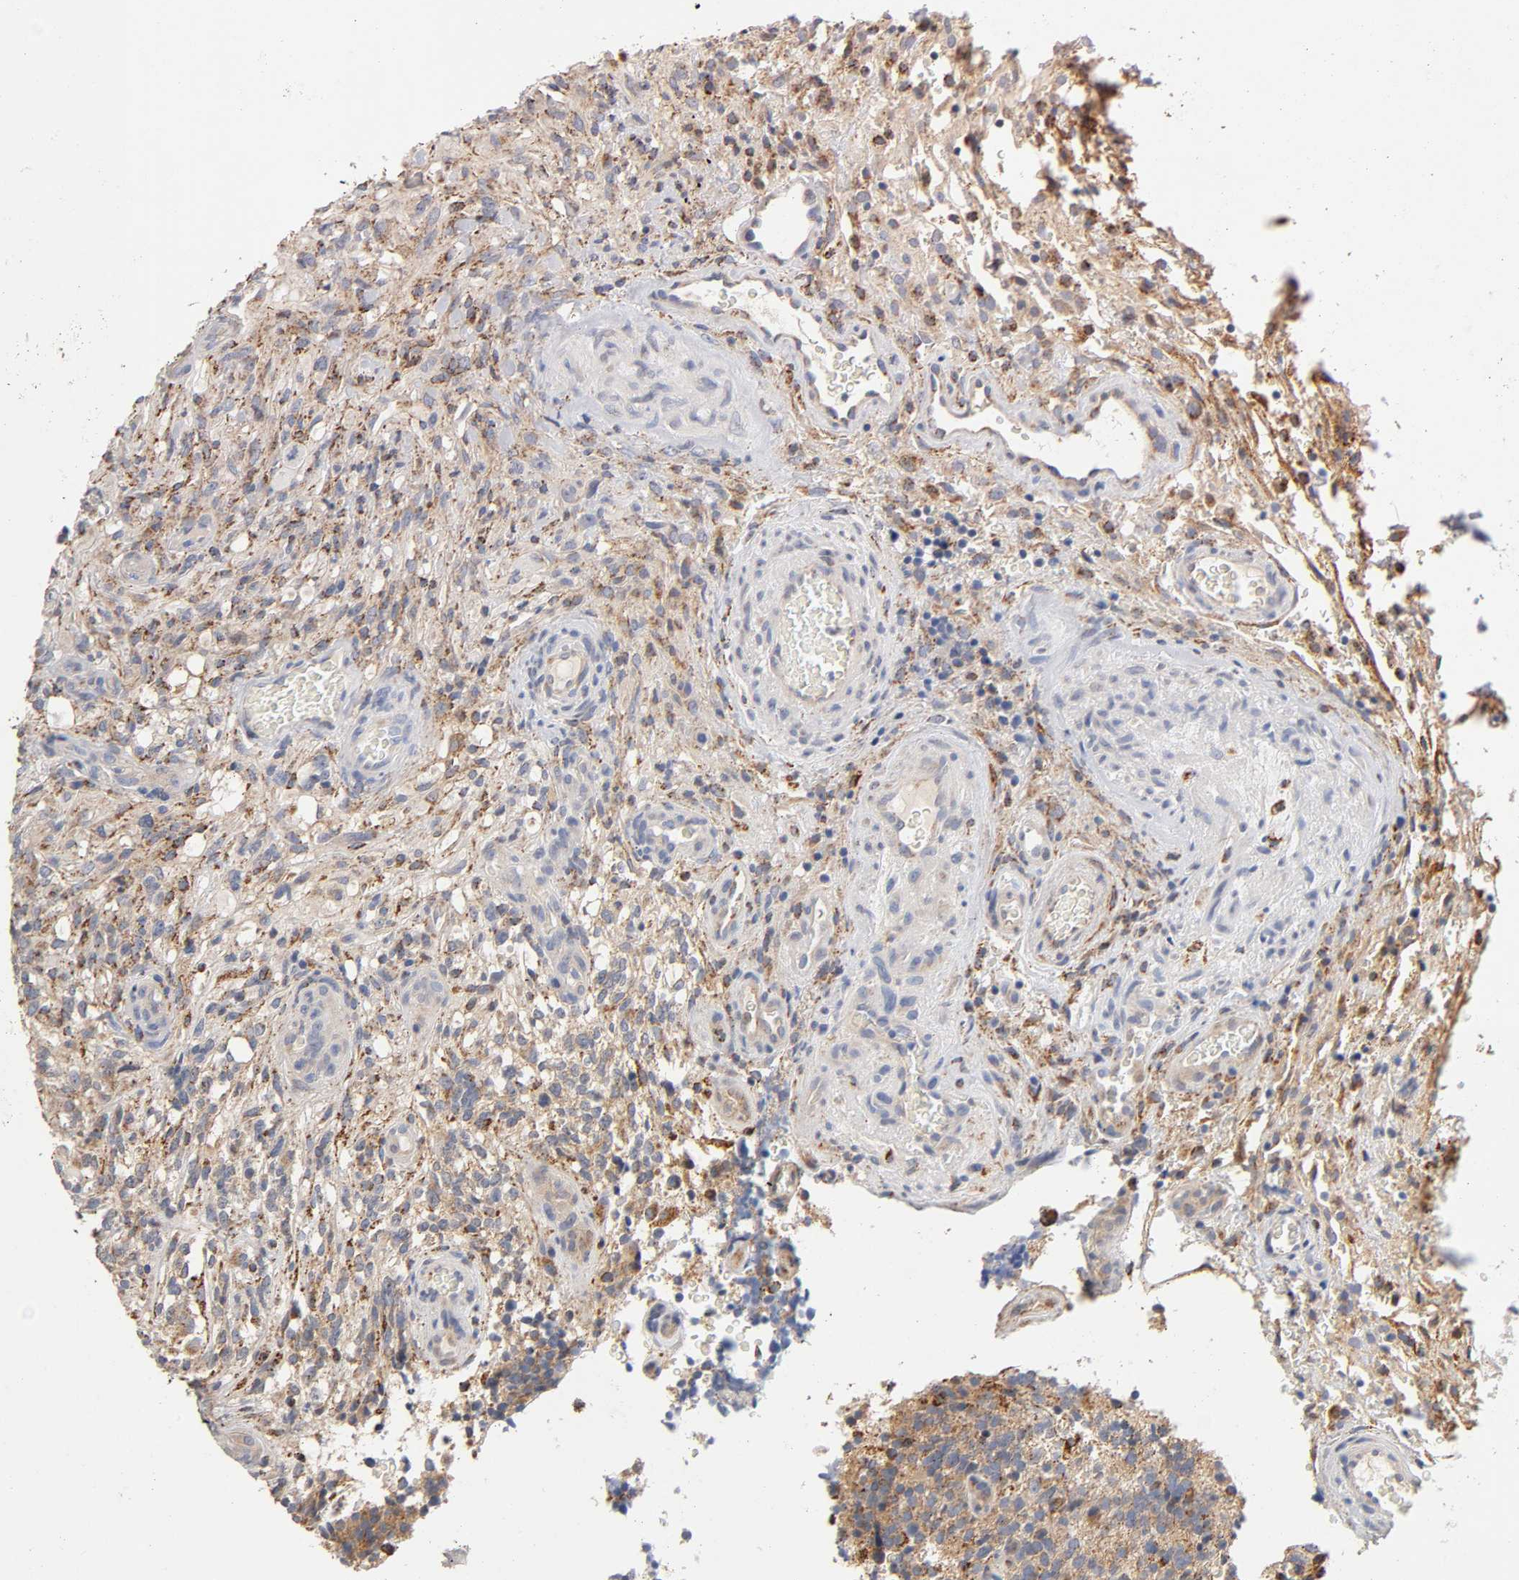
{"staining": {"intensity": "moderate", "quantity": ">75%", "location": "cytoplasmic/membranous"}, "tissue": "glioma", "cell_type": "Tumor cells", "image_type": "cancer", "snomed": [{"axis": "morphology", "description": "Normal tissue, NOS"}, {"axis": "morphology", "description": "Glioma, malignant, High grade"}, {"axis": "topography", "description": "Cerebral cortex"}], "caption": "Immunohistochemical staining of human glioma demonstrates medium levels of moderate cytoplasmic/membranous expression in approximately >75% of tumor cells.", "gene": "ISG15", "patient": {"sex": "male", "age": 75}}